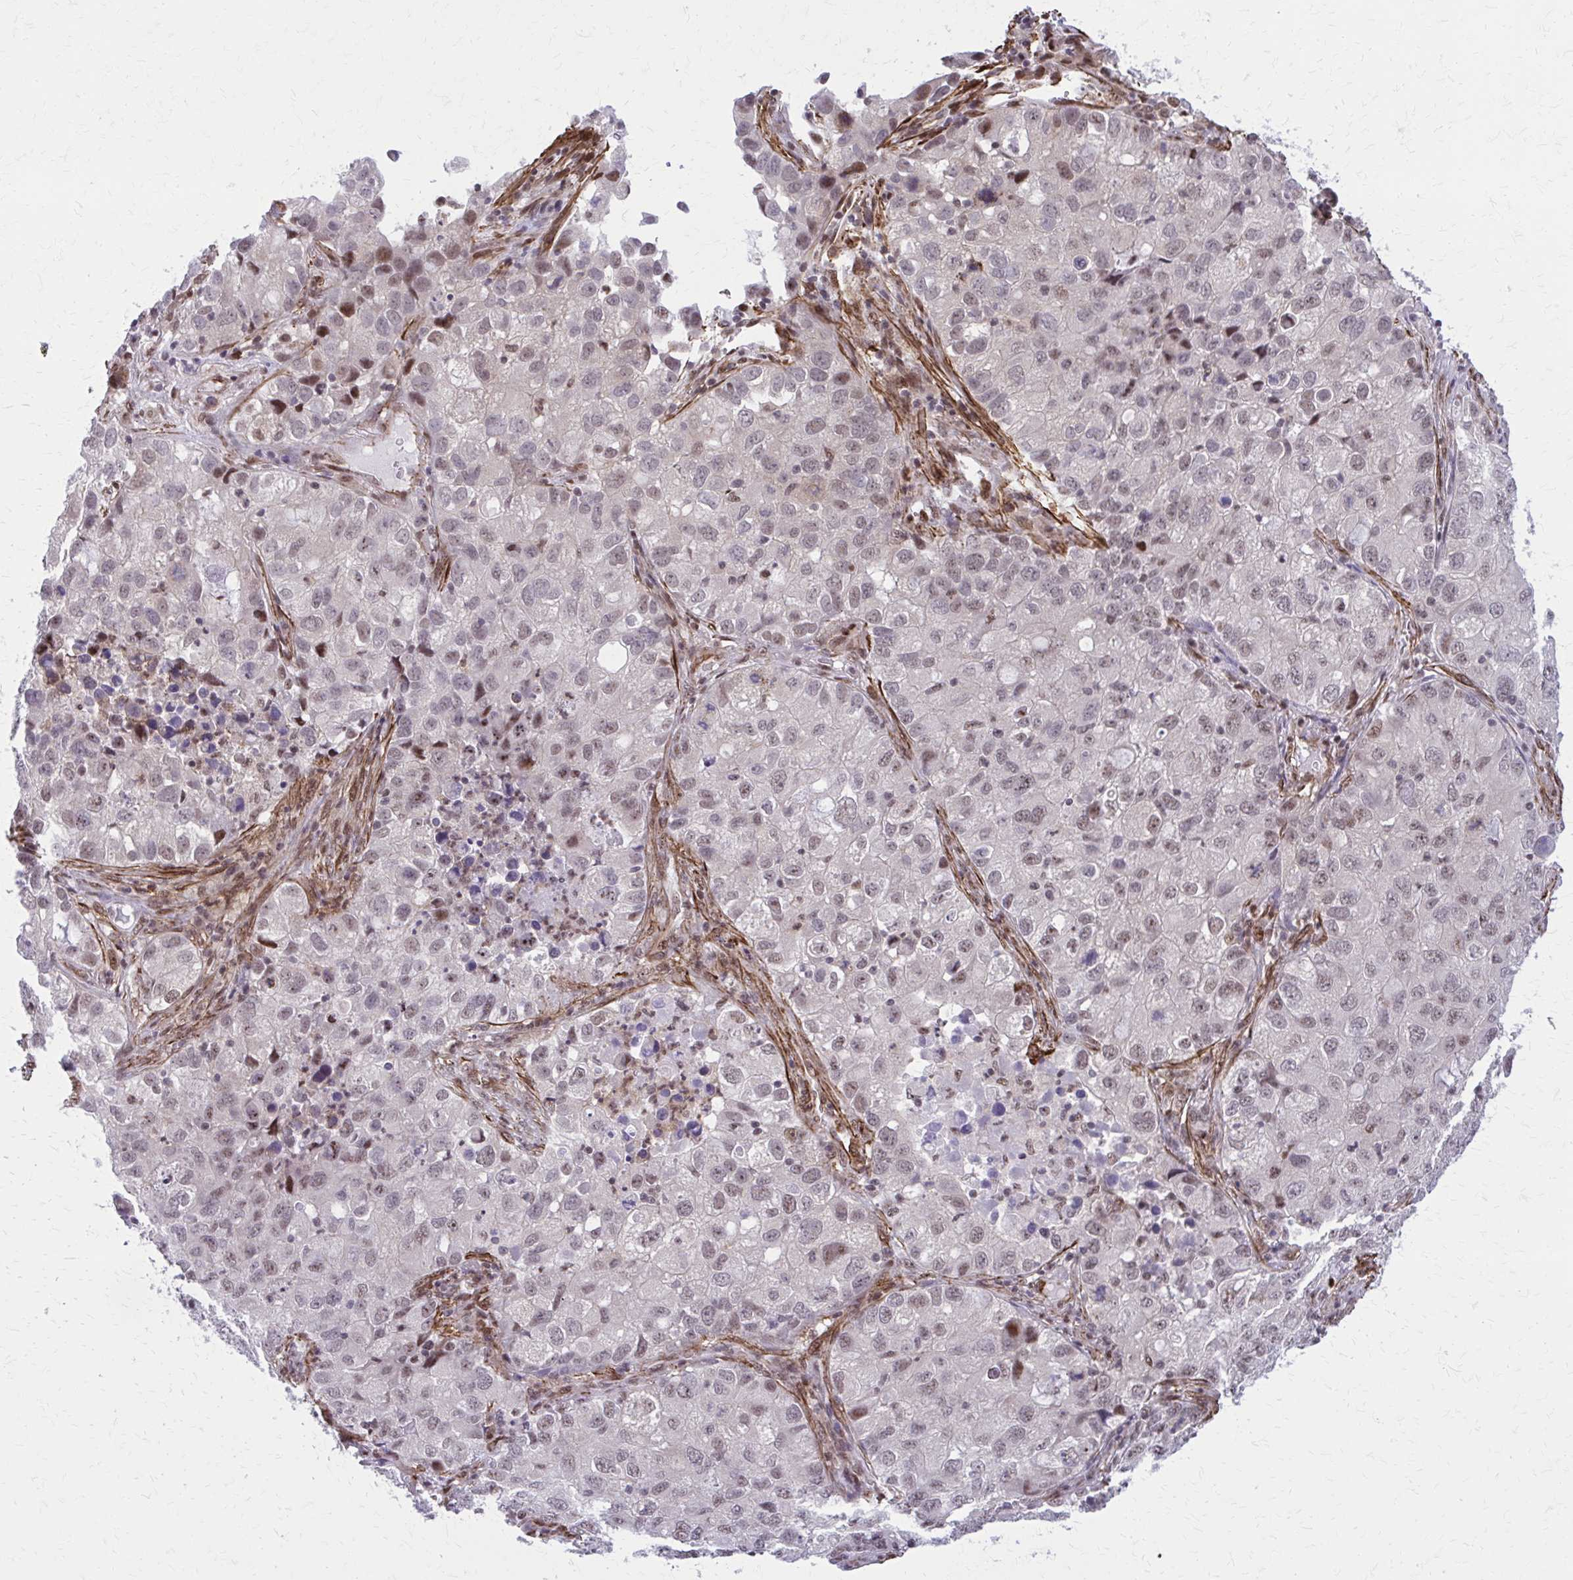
{"staining": {"intensity": "weak", "quantity": "25%-75%", "location": "nuclear"}, "tissue": "lung cancer", "cell_type": "Tumor cells", "image_type": "cancer", "snomed": [{"axis": "morphology", "description": "Normal morphology"}, {"axis": "morphology", "description": "Adenocarcinoma, NOS"}, {"axis": "topography", "description": "Lymph node"}, {"axis": "topography", "description": "Lung"}], "caption": "High-power microscopy captured an immunohistochemistry (IHC) histopathology image of lung cancer, revealing weak nuclear positivity in approximately 25%-75% of tumor cells.", "gene": "NRBF2", "patient": {"sex": "female", "age": 51}}